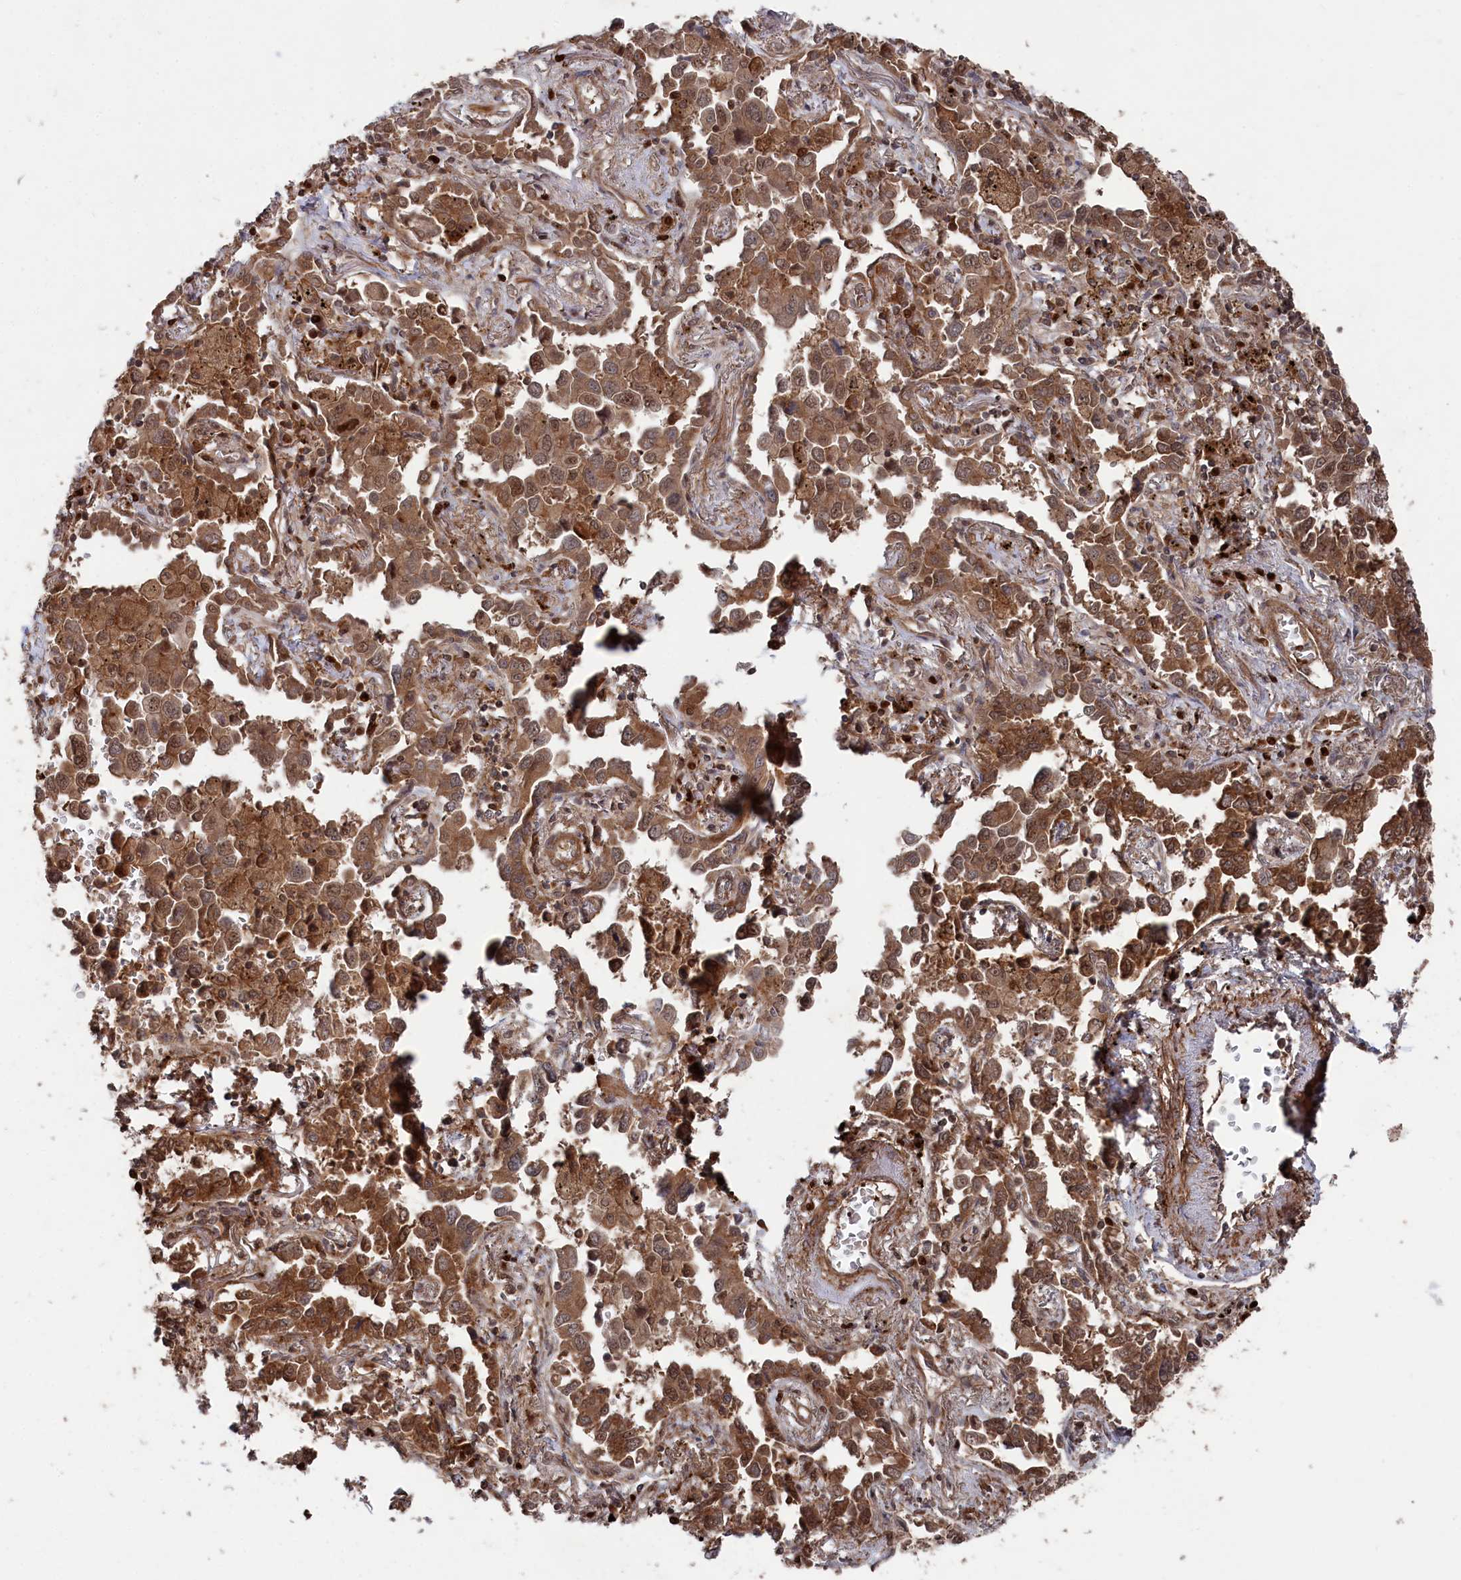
{"staining": {"intensity": "moderate", "quantity": ">75%", "location": "cytoplasmic/membranous,nuclear"}, "tissue": "lung cancer", "cell_type": "Tumor cells", "image_type": "cancer", "snomed": [{"axis": "morphology", "description": "Adenocarcinoma, NOS"}, {"axis": "topography", "description": "Lung"}], "caption": "Immunohistochemical staining of human adenocarcinoma (lung) shows moderate cytoplasmic/membranous and nuclear protein staining in approximately >75% of tumor cells. (IHC, brightfield microscopy, high magnification).", "gene": "BORCS7", "patient": {"sex": "male", "age": 67}}